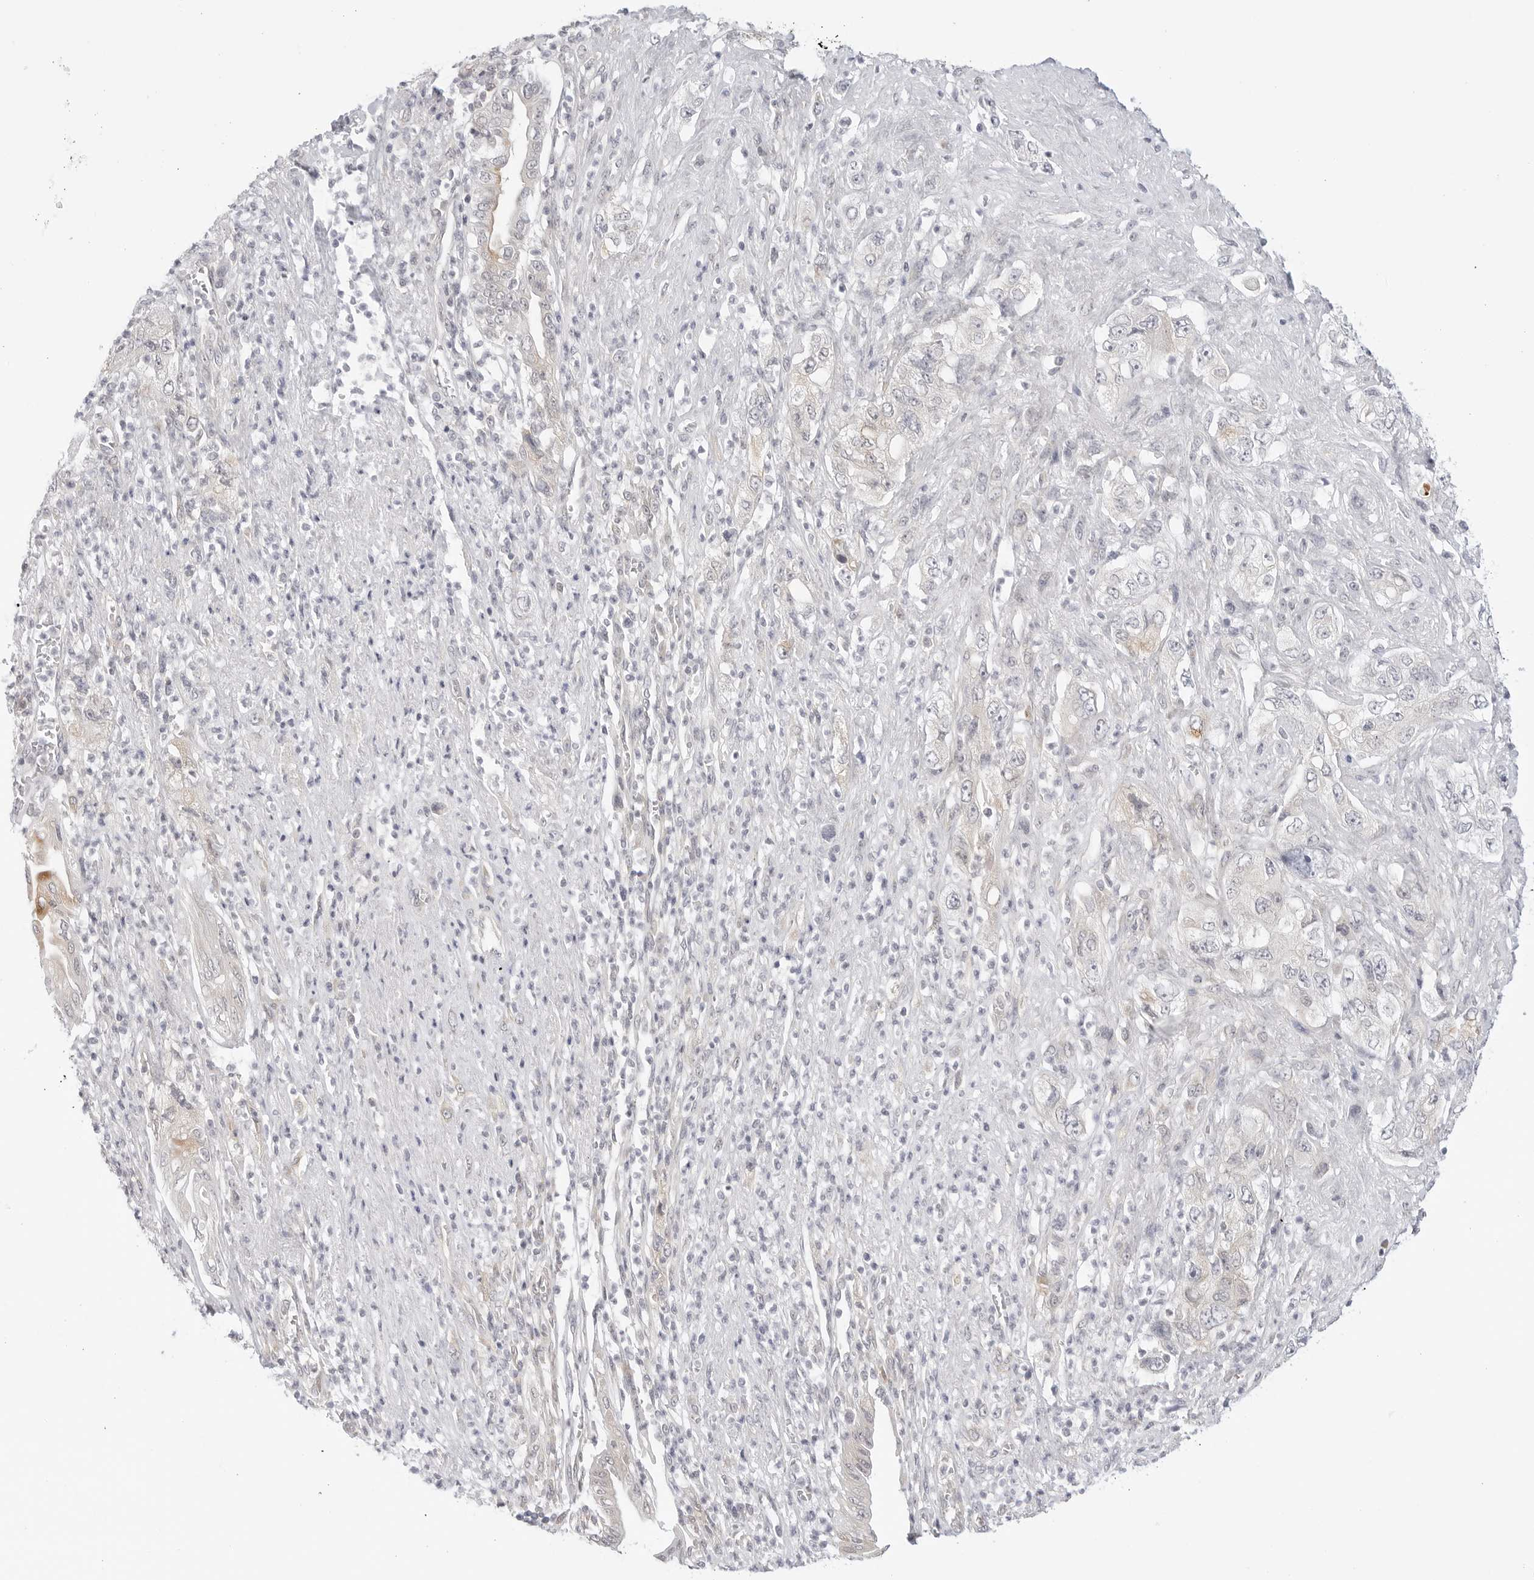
{"staining": {"intensity": "strong", "quantity": "<25%", "location": "cytoplasmic/membranous"}, "tissue": "pancreatic cancer", "cell_type": "Tumor cells", "image_type": "cancer", "snomed": [{"axis": "morphology", "description": "Adenocarcinoma, NOS"}, {"axis": "topography", "description": "Pancreas"}], "caption": "Human pancreatic cancer (adenocarcinoma) stained for a protein (brown) exhibits strong cytoplasmic/membranous positive staining in about <25% of tumor cells.", "gene": "TCP1", "patient": {"sex": "female", "age": 73}}